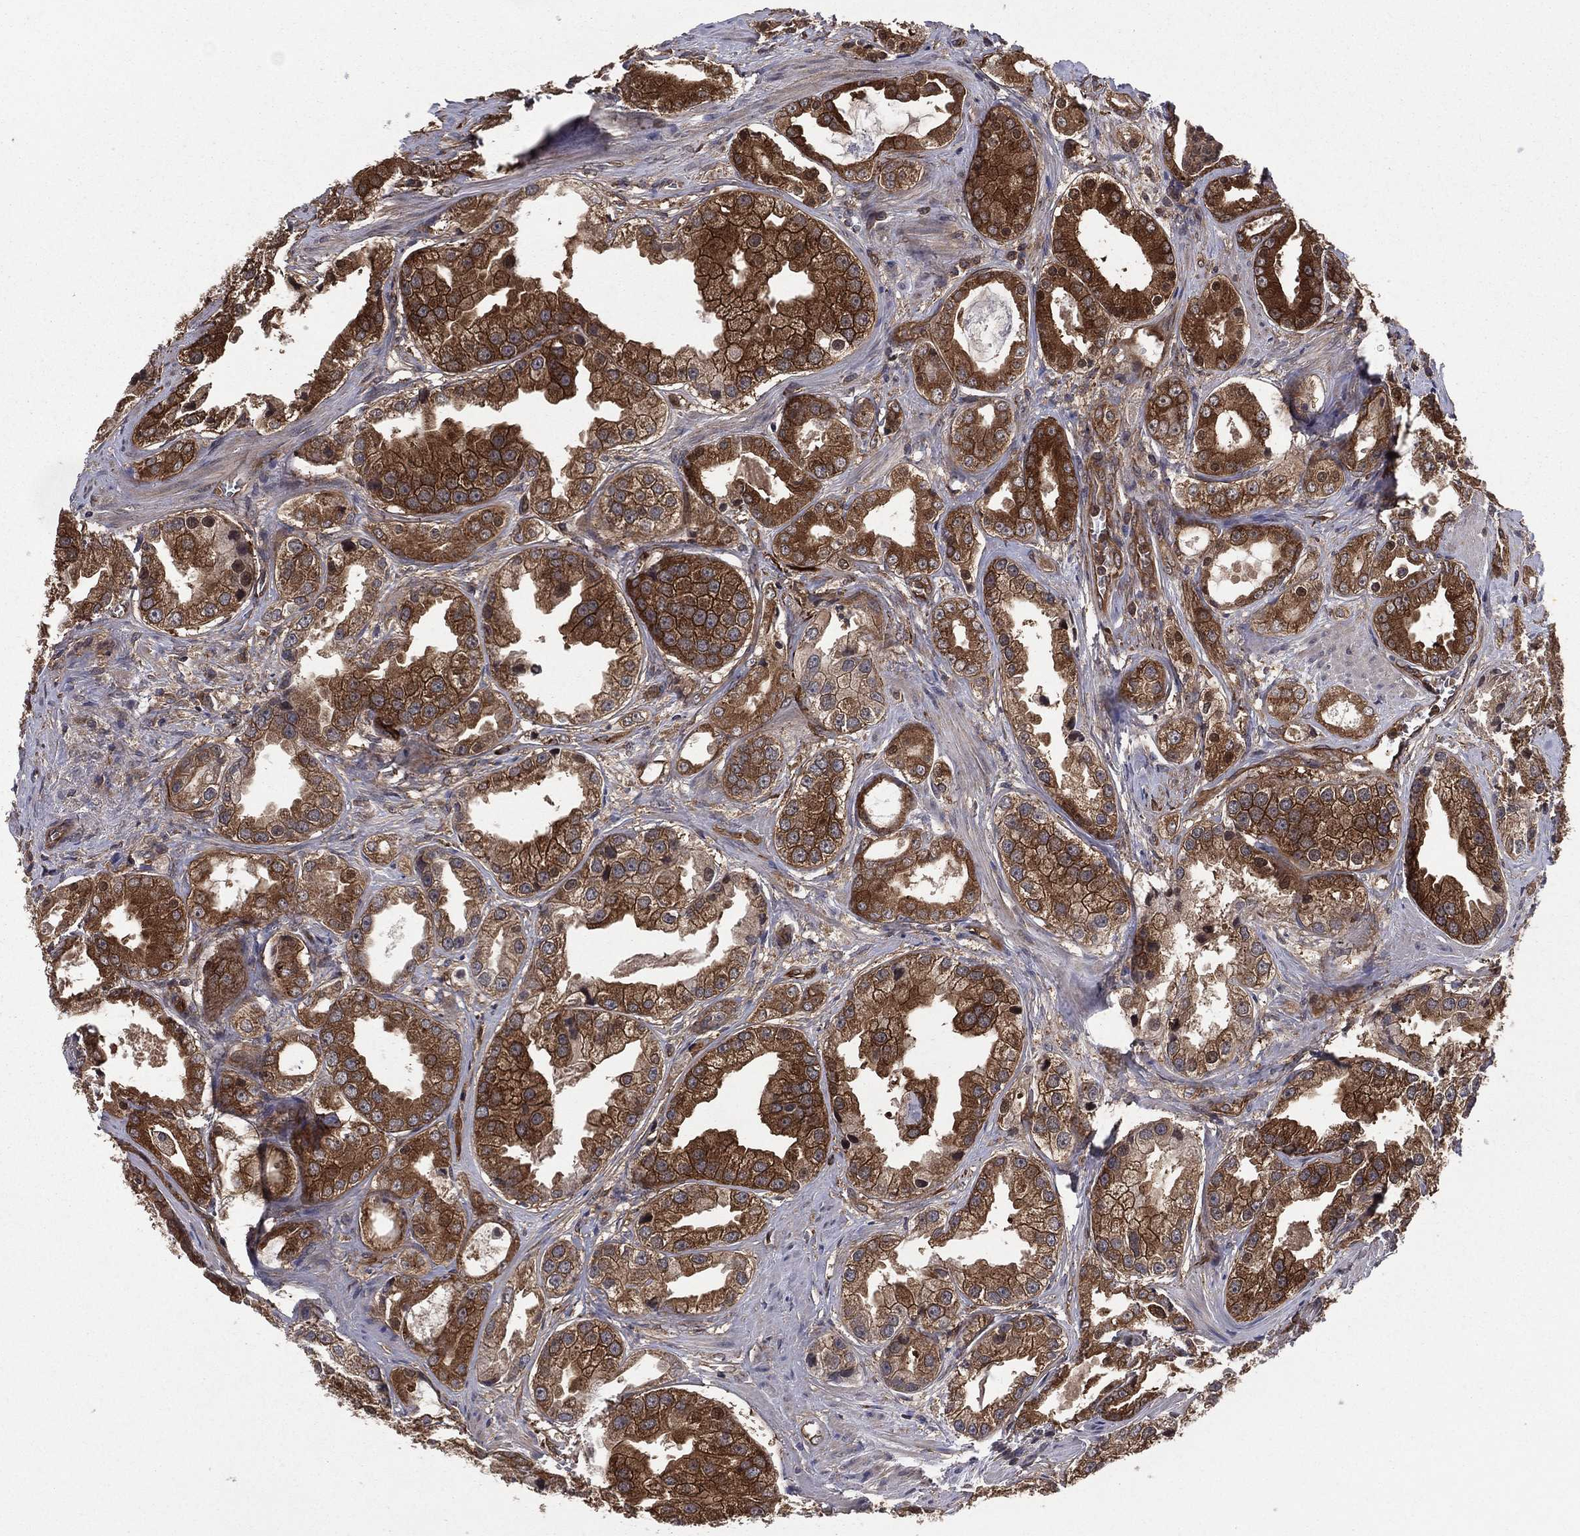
{"staining": {"intensity": "strong", "quantity": ">75%", "location": "cytoplasmic/membranous"}, "tissue": "prostate cancer", "cell_type": "Tumor cells", "image_type": "cancer", "snomed": [{"axis": "morphology", "description": "Adenocarcinoma, NOS"}, {"axis": "topography", "description": "Prostate"}], "caption": "This image demonstrates IHC staining of human prostate cancer (adenocarcinoma), with high strong cytoplasmic/membranous positivity in approximately >75% of tumor cells.", "gene": "CERT1", "patient": {"sex": "male", "age": 61}}